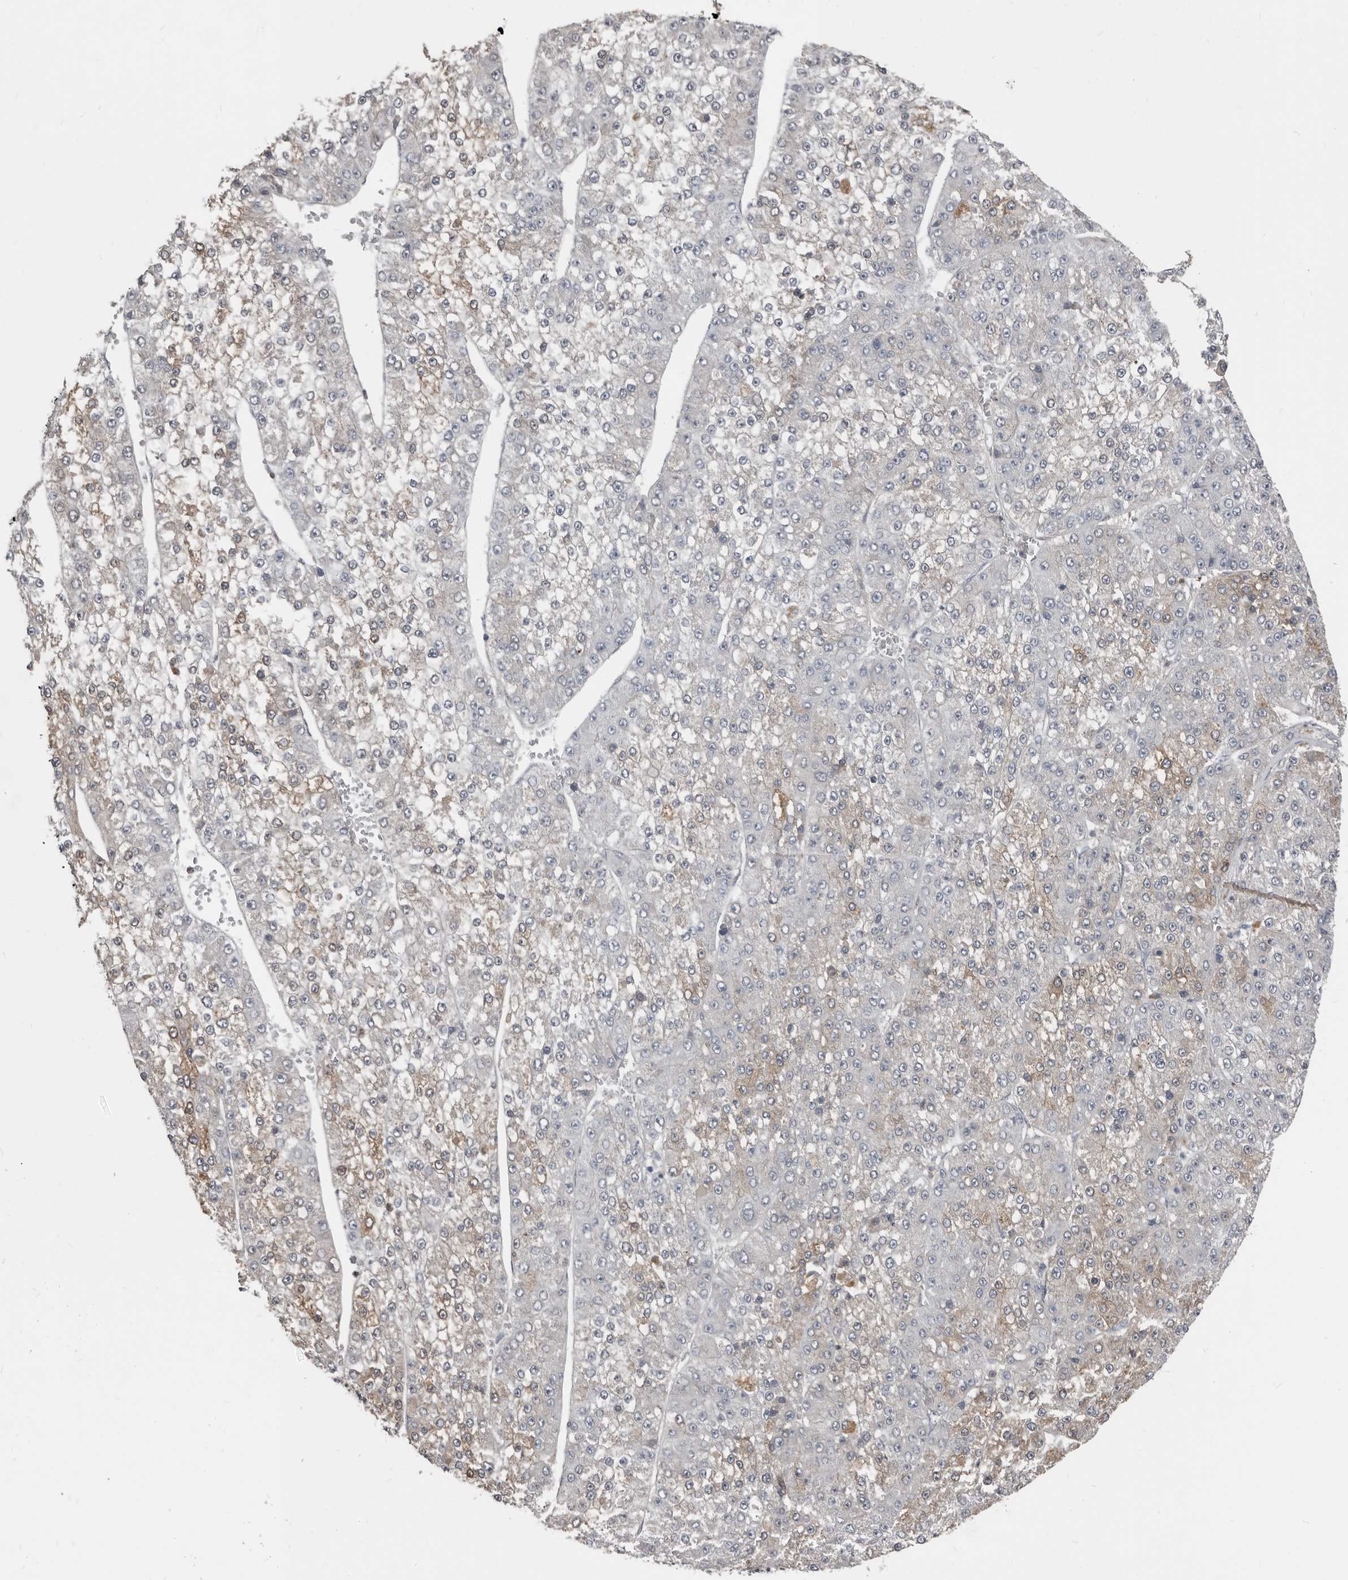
{"staining": {"intensity": "weak", "quantity": "25%-75%", "location": "cytoplasmic/membranous"}, "tissue": "liver cancer", "cell_type": "Tumor cells", "image_type": "cancer", "snomed": [{"axis": "morphology", "description": "Carcinoma, Hepatocellular, NOS"}, {"axis": "topography", "description": "Liver"}], "caption": "Liver cancer (hepatocellular carcinoma) tissue reveals weak cytoplasmic/membranous positivity in approximately 25%-75% of tumor cells, visualized by immunohistochemistry. (brown staining indicates protein expression, while blue staining denotes nuclei).", "gene": "KCNJ8", "patient": {"sex": "female", "age": 73}}